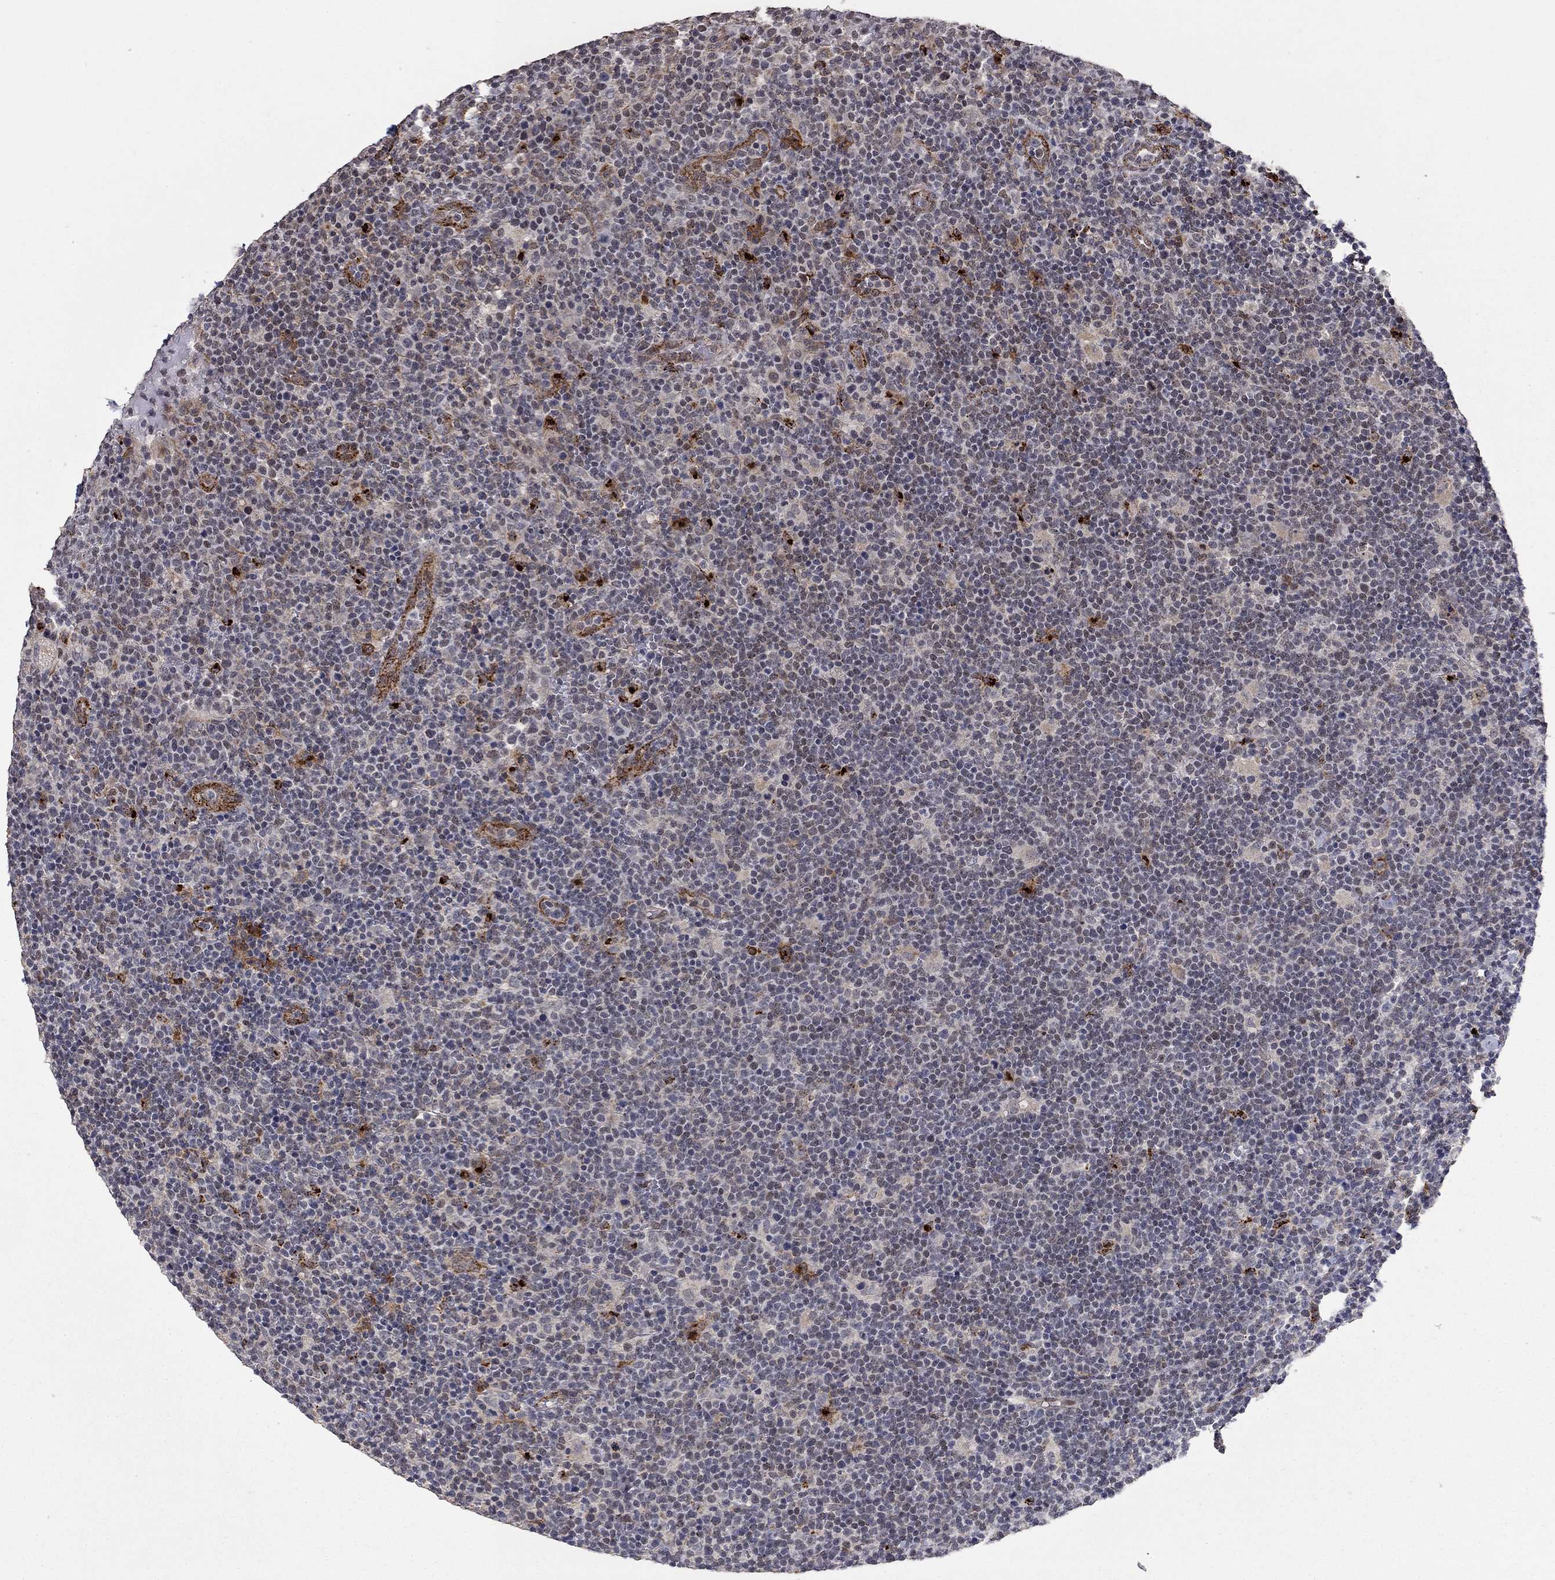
{"staining": {"intensity": "negative", "quantity": "none", "location": "none"}, "tissue": "lymphoma", "cell_type": "Tumor cells", "image_type": "cancer", "snomed": [{"axis": "morphology", "description": "Malignant lymphoma, non-Hodgkin's type, High grade"}, {"axis": "topography", "description": "Lymph node"}], "caption": "Human high-grade malignant lymphoma, non-Hodgkin's type stained for a protein using immunohistochemistry exhibits no staining in tumor cells.", "gene": "GRIA3", "patient": {"sex": "male", "age": 61}}